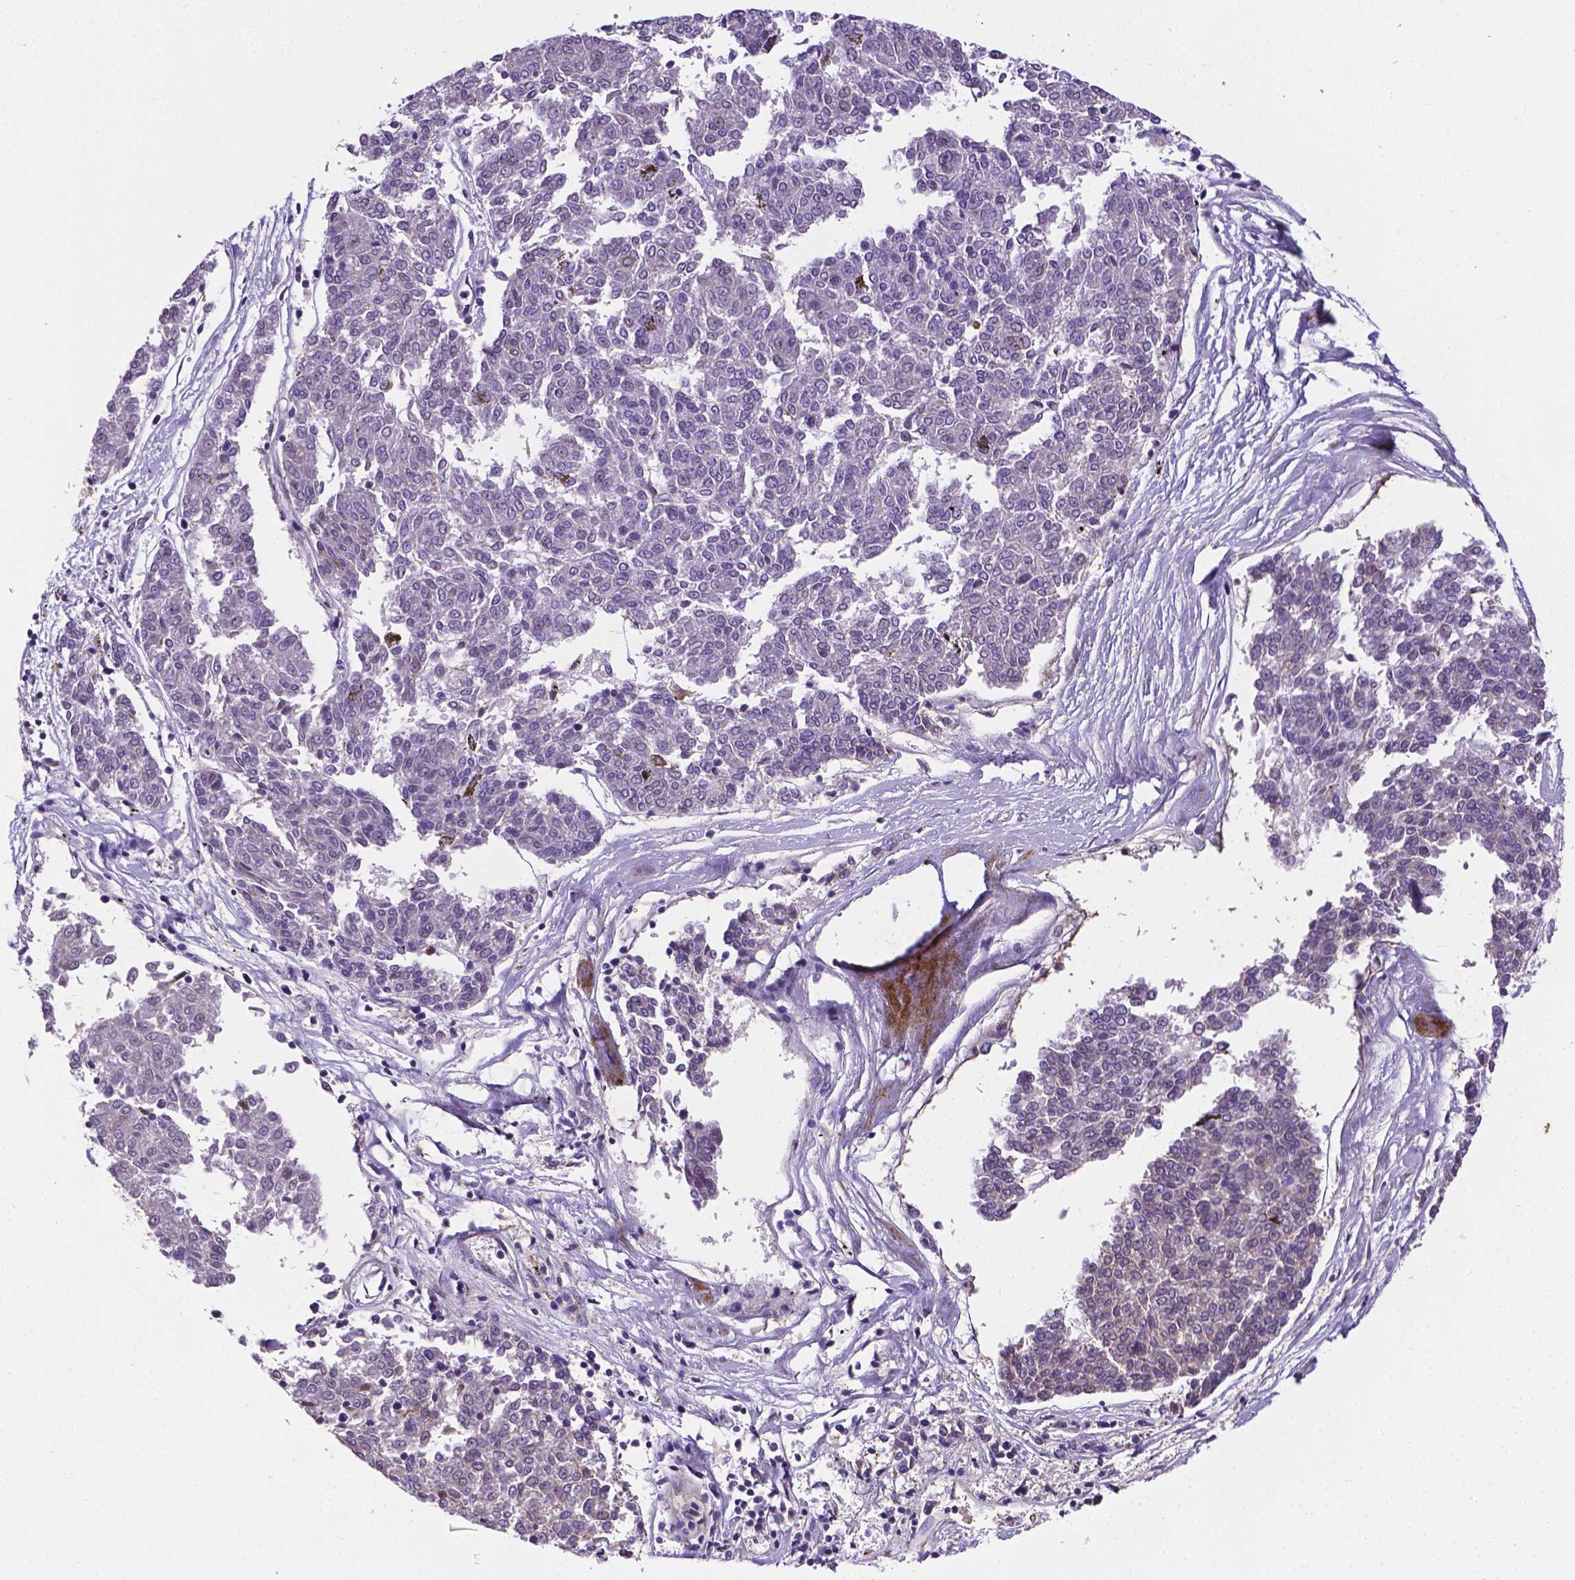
{"staining": {"intensity": "negative", "quantity": "none", "location": "none"}, "tissue": "melanoma", "cell_type": "Tumor cells", "image_type": "cancer", "snomed": [{"axis": "morphology", "description": "Malignant melanoma, NOS"}, {"axis": "topography", "description": "Skin"}], "caption": "A photomicrograph of melanoma stained for a protein shows no brown staining in tumor cells. (DAB IHC, high magnification).", "gene": "APOE", "patient": {"sex": "female", "age": 72}}